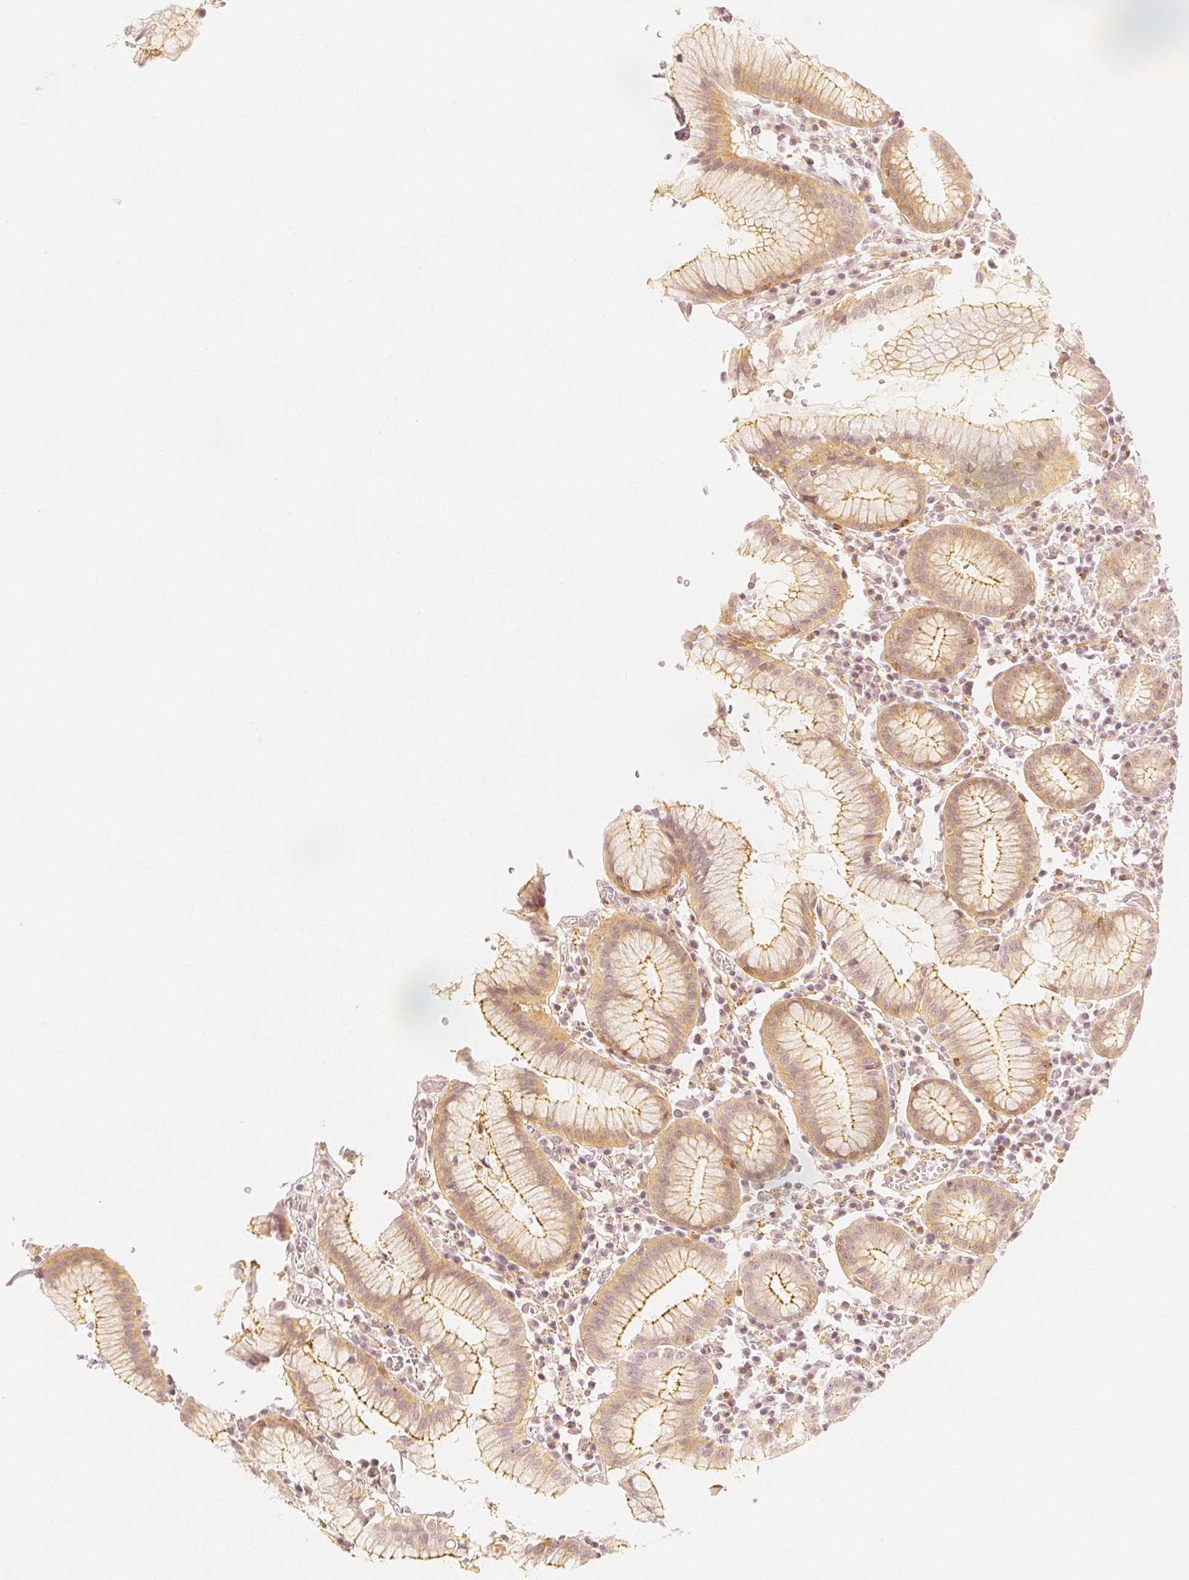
{"staining": {"intensity": "moderate", "quantity": "25%-75%", "location": "cytoplasmic/membranous"}, "tissue": "stomach", "cell_type": "Glandular cells", "image_type": "normal", "snomed": [{"axis": "morphology", "description": "Normal tissue, NOS"}, {"axis": "topography", "description": "Stomach"}], "caption": "About 25%-75% of glandular cells in normal stomach display moderate cytoplasmic/membranous protein positivity as visualized by brown immunohistochemical staining.", "gene": "ARHGAP26", "patient": {"sex": "male", "age": 55}}